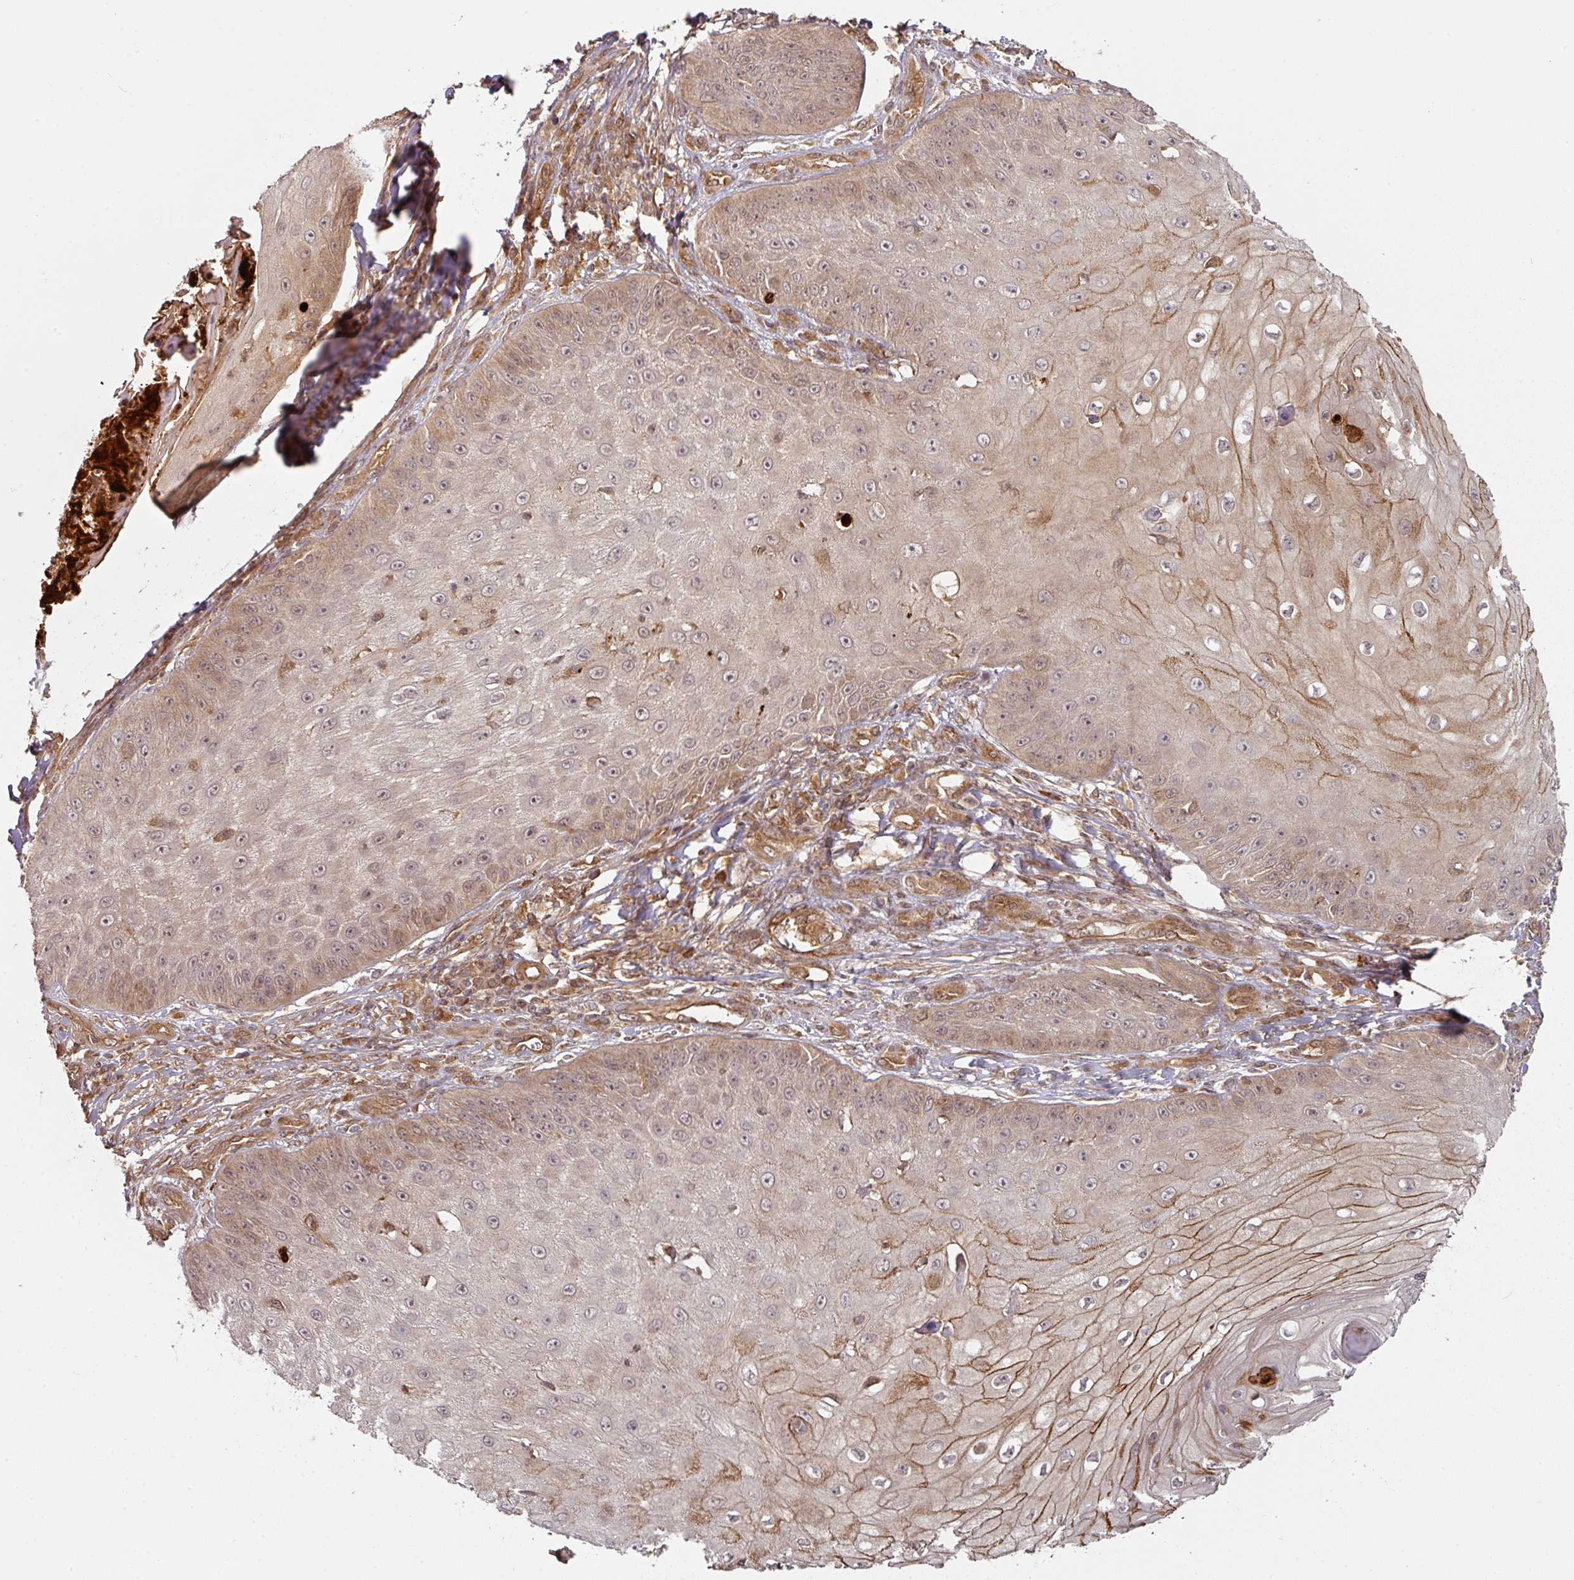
{"staining": {"intensity": "moderate", "quantity": "25%-75%", "location": "cytoplasmic/membranous"}, "tissue": "skin cancer", "cell_type": "Tumor cells", "image_type": "cancer", "snomed": [{"axis": "morphology", "description": "Squamous cell carcinoma, NOS"}, {"axis": "topography", "description": "Skin"}], "caption": "Immunohistochemistry (IHC) of human skin cancer (squamous cell carcinoma) displays medium levels of moderate cytoplasmic/membranous staining in approximately 25%-75% of tumor cells. Nuclei are stained in blue.", "gene": "EIF4EBP2", "patient": {"sex": "male", "age": 70}}